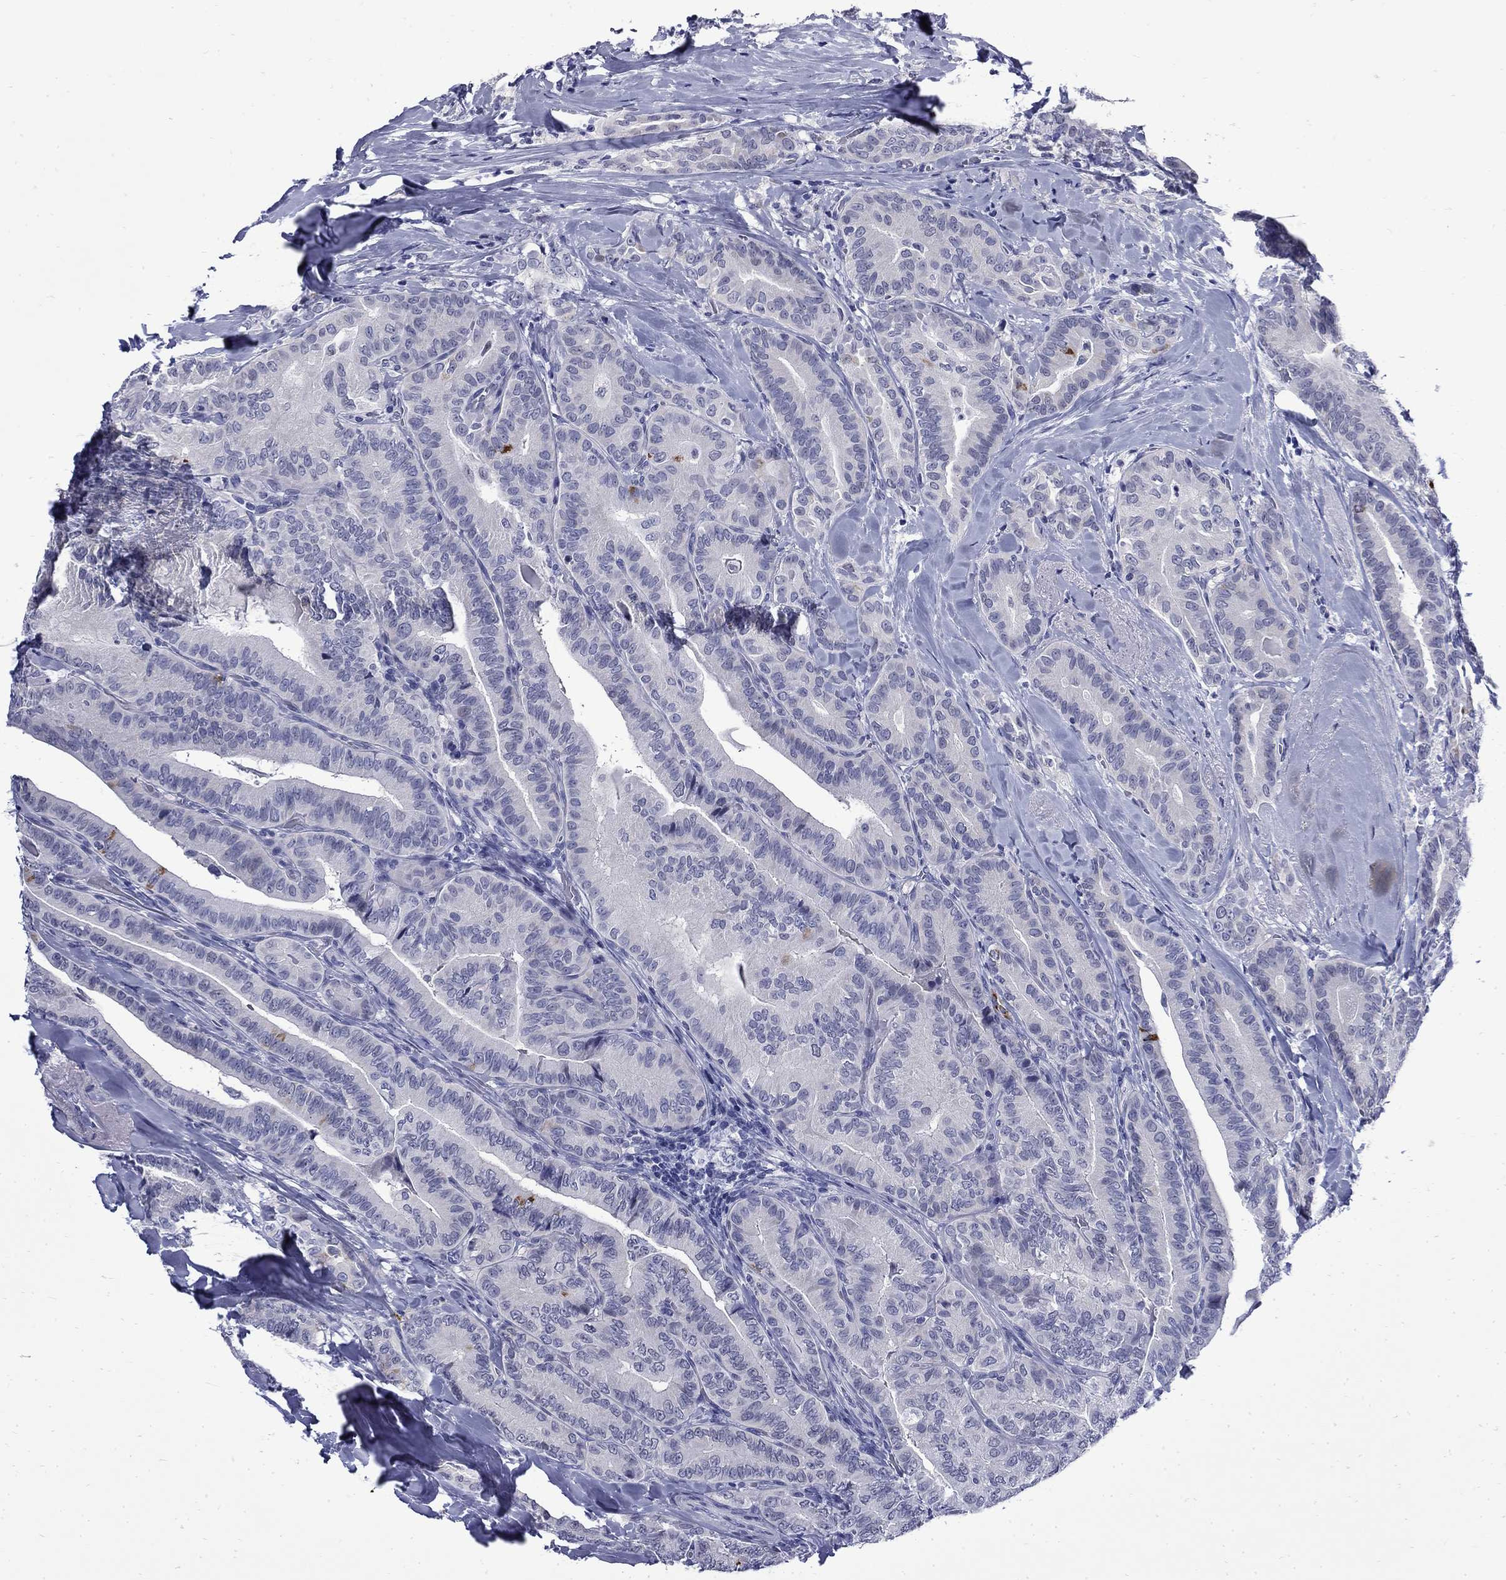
{"staining": {"intensity": "negative", "quantity": "none", "location": "none"}, "tissue": "thyroid cancer", "cell_type": "Tumor cells", "image_type": "cancer", "snomed": [{"axis": "morphology", "description": "Papillary adenocarcinoma, NOS"}, {"axis": "topography", "description": "Thyroid gland"}], "caption": "Immunohistochemical staining of thyroid cancer (papillary adenocarcinoma) shows no significant staining in tumor cells. (DAB IHC with hematoxylin counter stain).", "gene": "MGARP", "patient": {"sex": "male", "age": 61}}